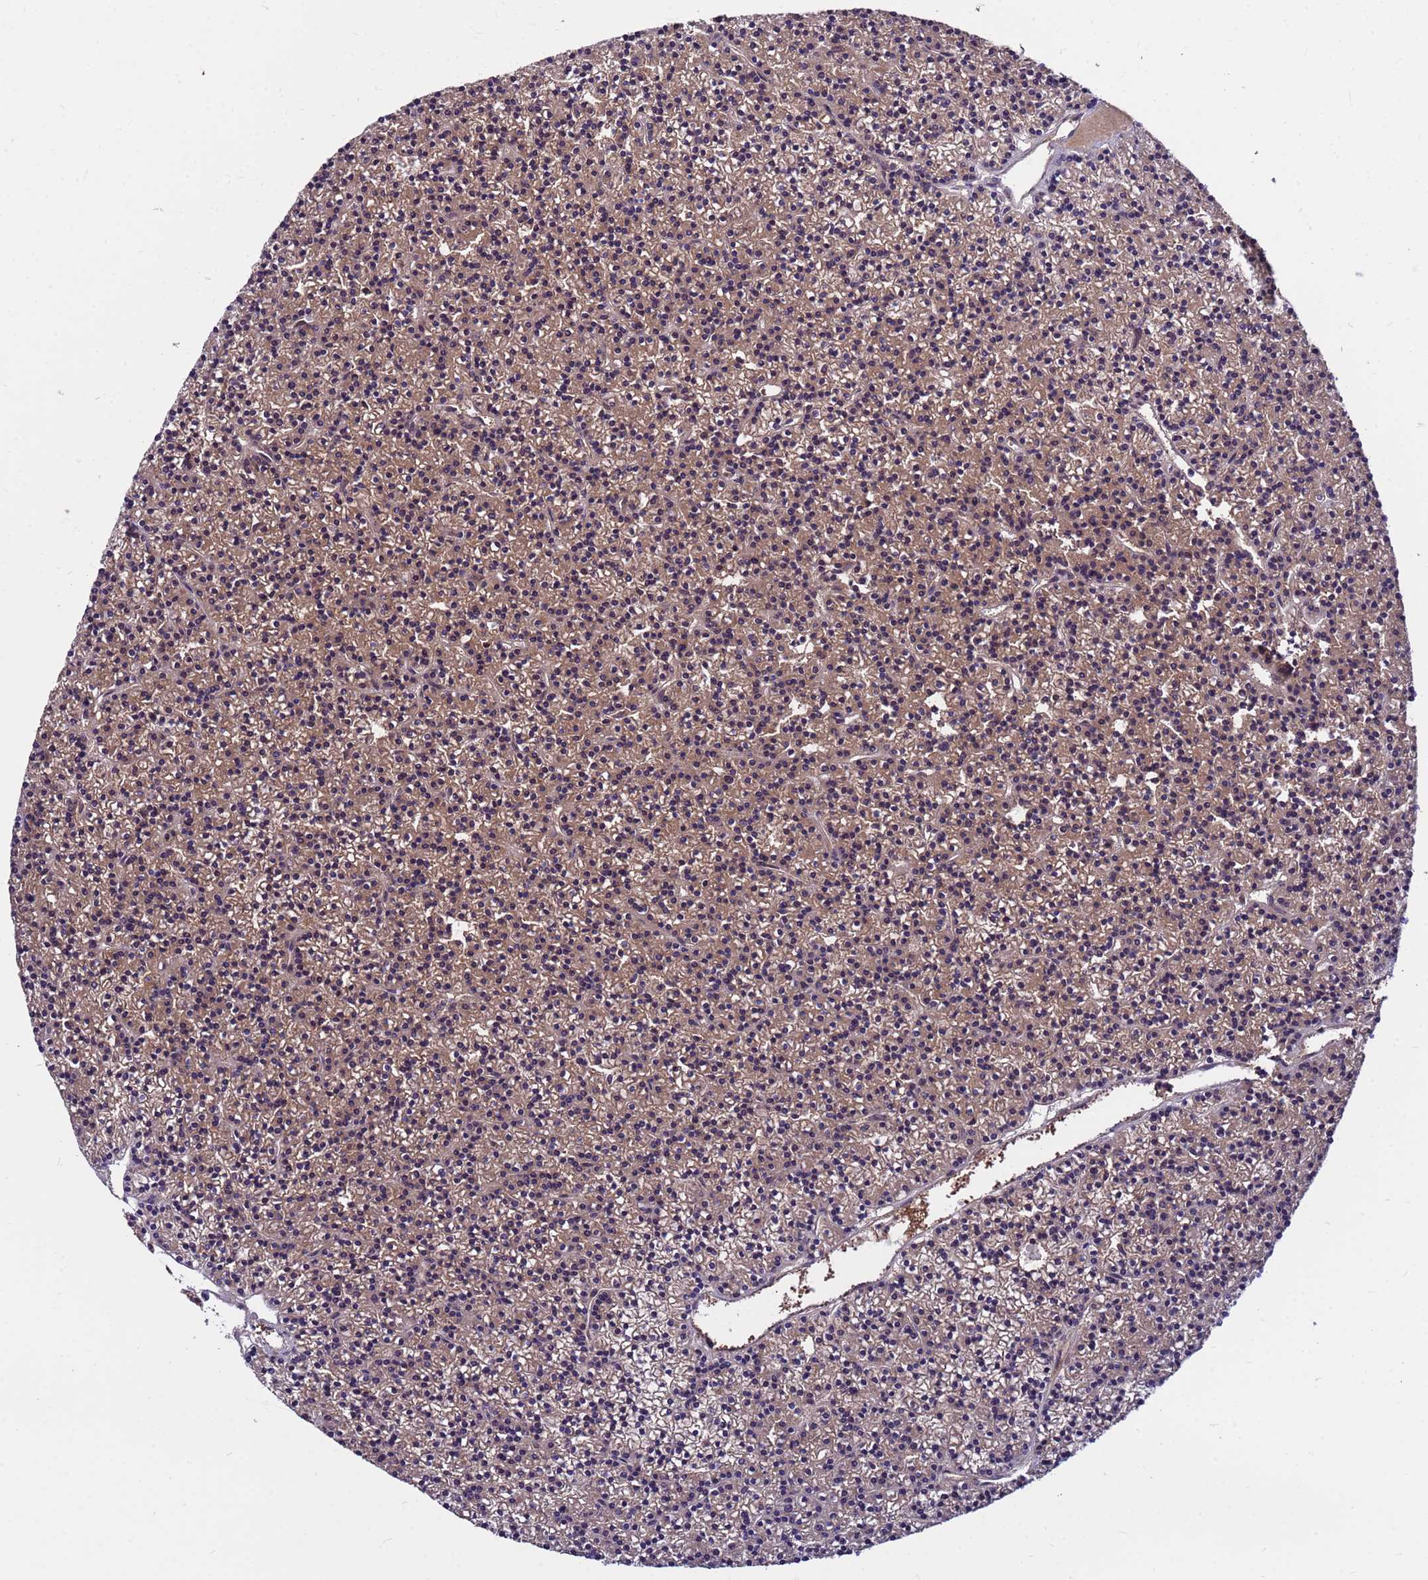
{"staining": {"intensity": "weak", "quantity": ">75%", "location": "cytoplasmic/membranous"}, "tissue": "parathyroid gland", "cell_type": "Glandular cells", "image_type": "normal", "snomed": [{"axis": "morphology", "description": "Normal tissue, NOS"}, {"axis": "topography", "description": "Parathyroid gland"}], "caption": "This micrograph shows unremarkable parathyroid gland stained with IHC to label a protein in brown. The cytoplasmic/membranous of glandular cells show weak positivity for the protein. Nuclei are counter-stained blue.", "gene": "GET3", "patient": {"sex": "female", "age": 45}}